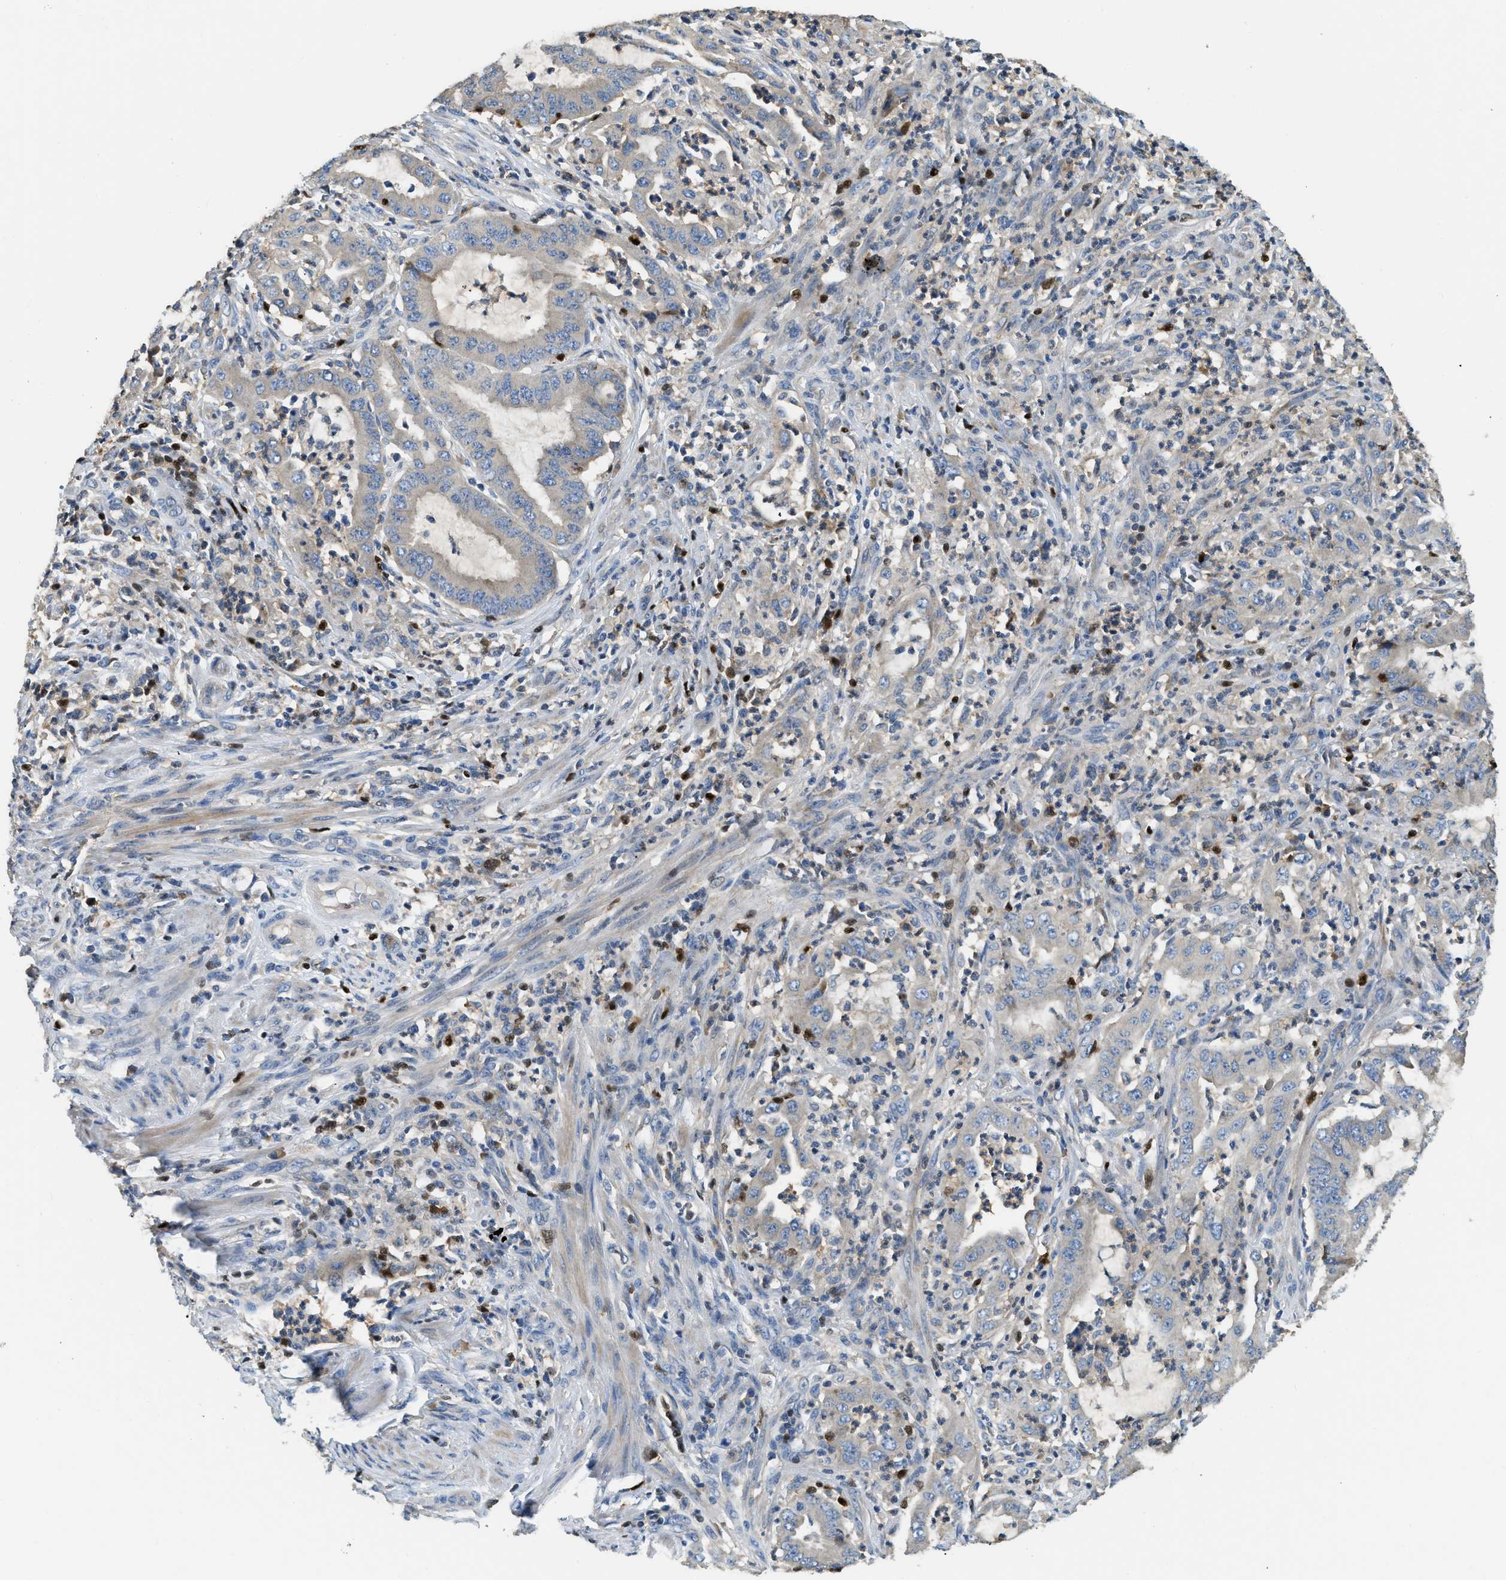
{"staining": {"intensity": "weak", "quantity": "<25%", "location": "cytoplasmic/membranous"}, "tissue": "endometrial cancer", "cell_type": "Tumor cells", "image_type": "cancer", "snomed": [{"axis": "morphology", "description": "Adenocarcinoma, NOS"}, {"axis": "topography", "description": "Endometrium"}], "caption": "Immunohistochemical staining of human endometrial adenocarcinoma shows no significant expression in tumor cells.", "gene": "TOX", "patient": {"sex": "female", "age": 70}}